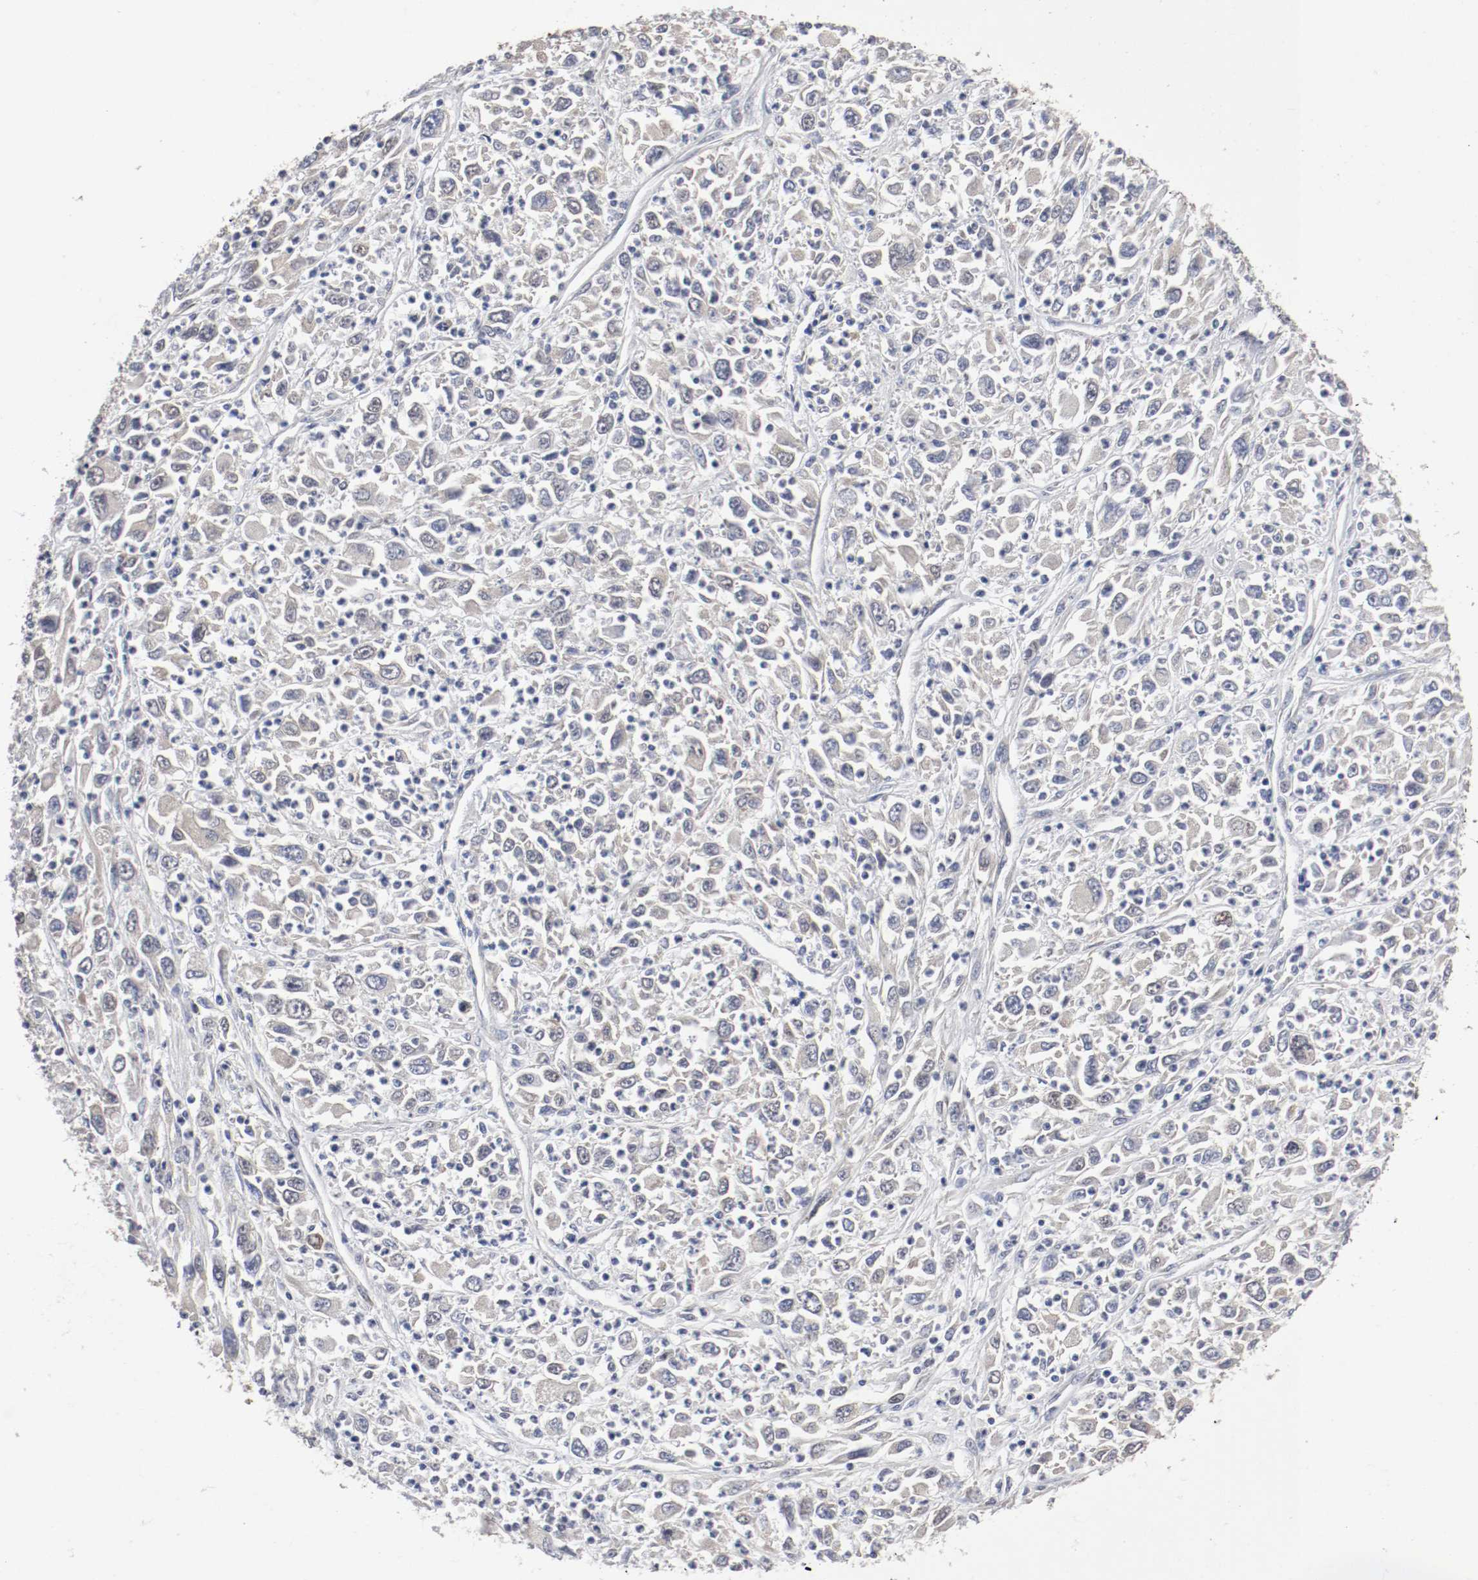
{"staining": {"intensity": "weak", "quantity": "<25%", "location": "cytoplasmic/membranous"}, "tissue": "melanoma", "cell_type": "Tumor cells", "image_type": "cancer", "snomed": [{"axis": "morphology", "description": "Malignant melanoma, Metastatic site"}, {"axis": "topography", "description": "Skin"}], "caption": "A photomicrograph of human malignant melanoma (metastatic site) is negative for staining in tumor cells.", "gene": "FKBP3", "patient": {"sex": "female", "age": 56}}